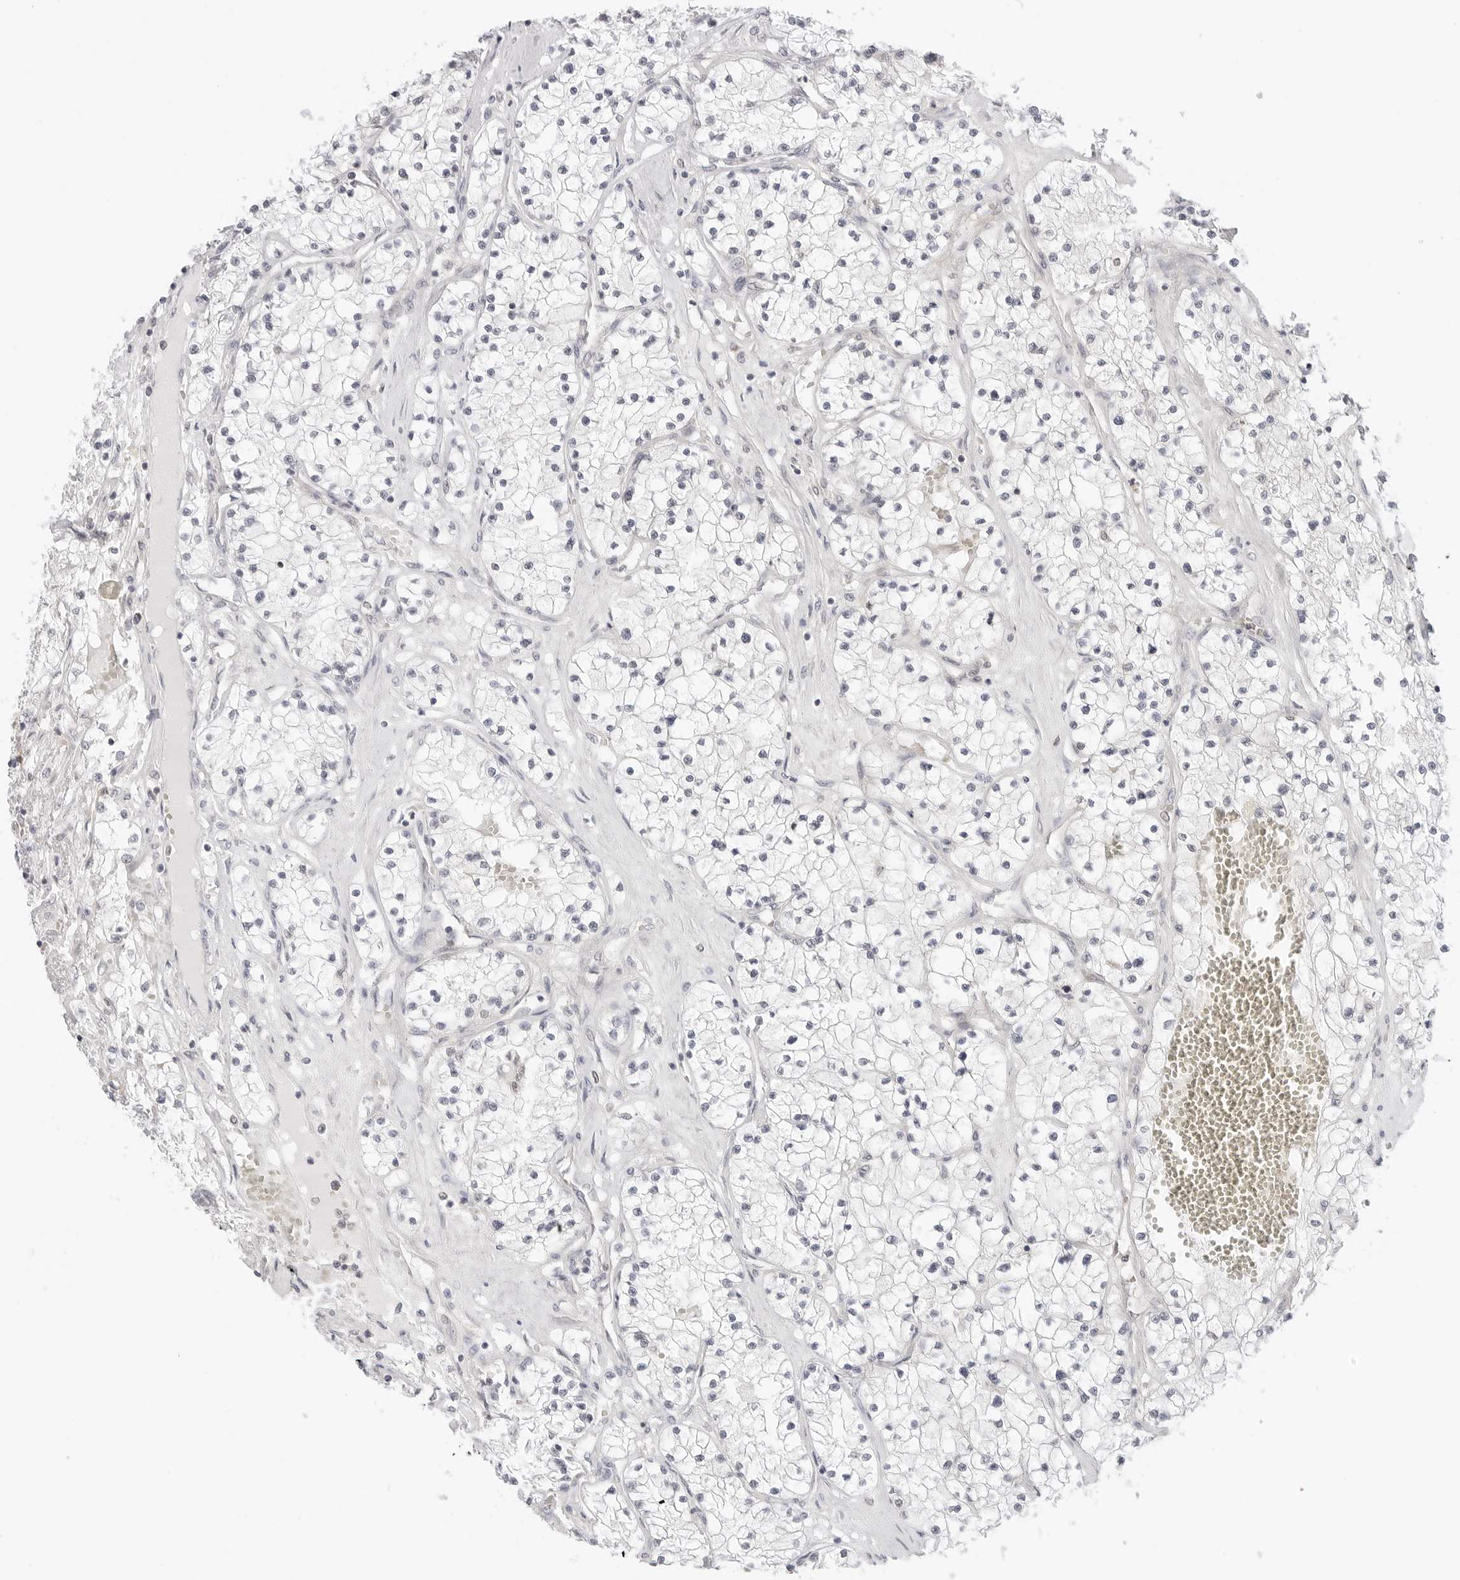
{"staining": {"intensity": "negative", "quantity": "none", "location": "none"}, "tissue": "renal cancer", "cell_type": "Tumor cells", "image_type": "cancer", "snomed": [{"axis": "morphology", "description": "Normal tissue, NOS"}, {"axis": "morphology", "description": "Adenocarcinoma, NOS"}, {"axis": "topography", "description": "Kidney"}], "caption": "Tumor cells show no significant staining in renal adenocarcinoma.", "gene": "NUDC", "patient": {"sex": "male", "age": 68}}